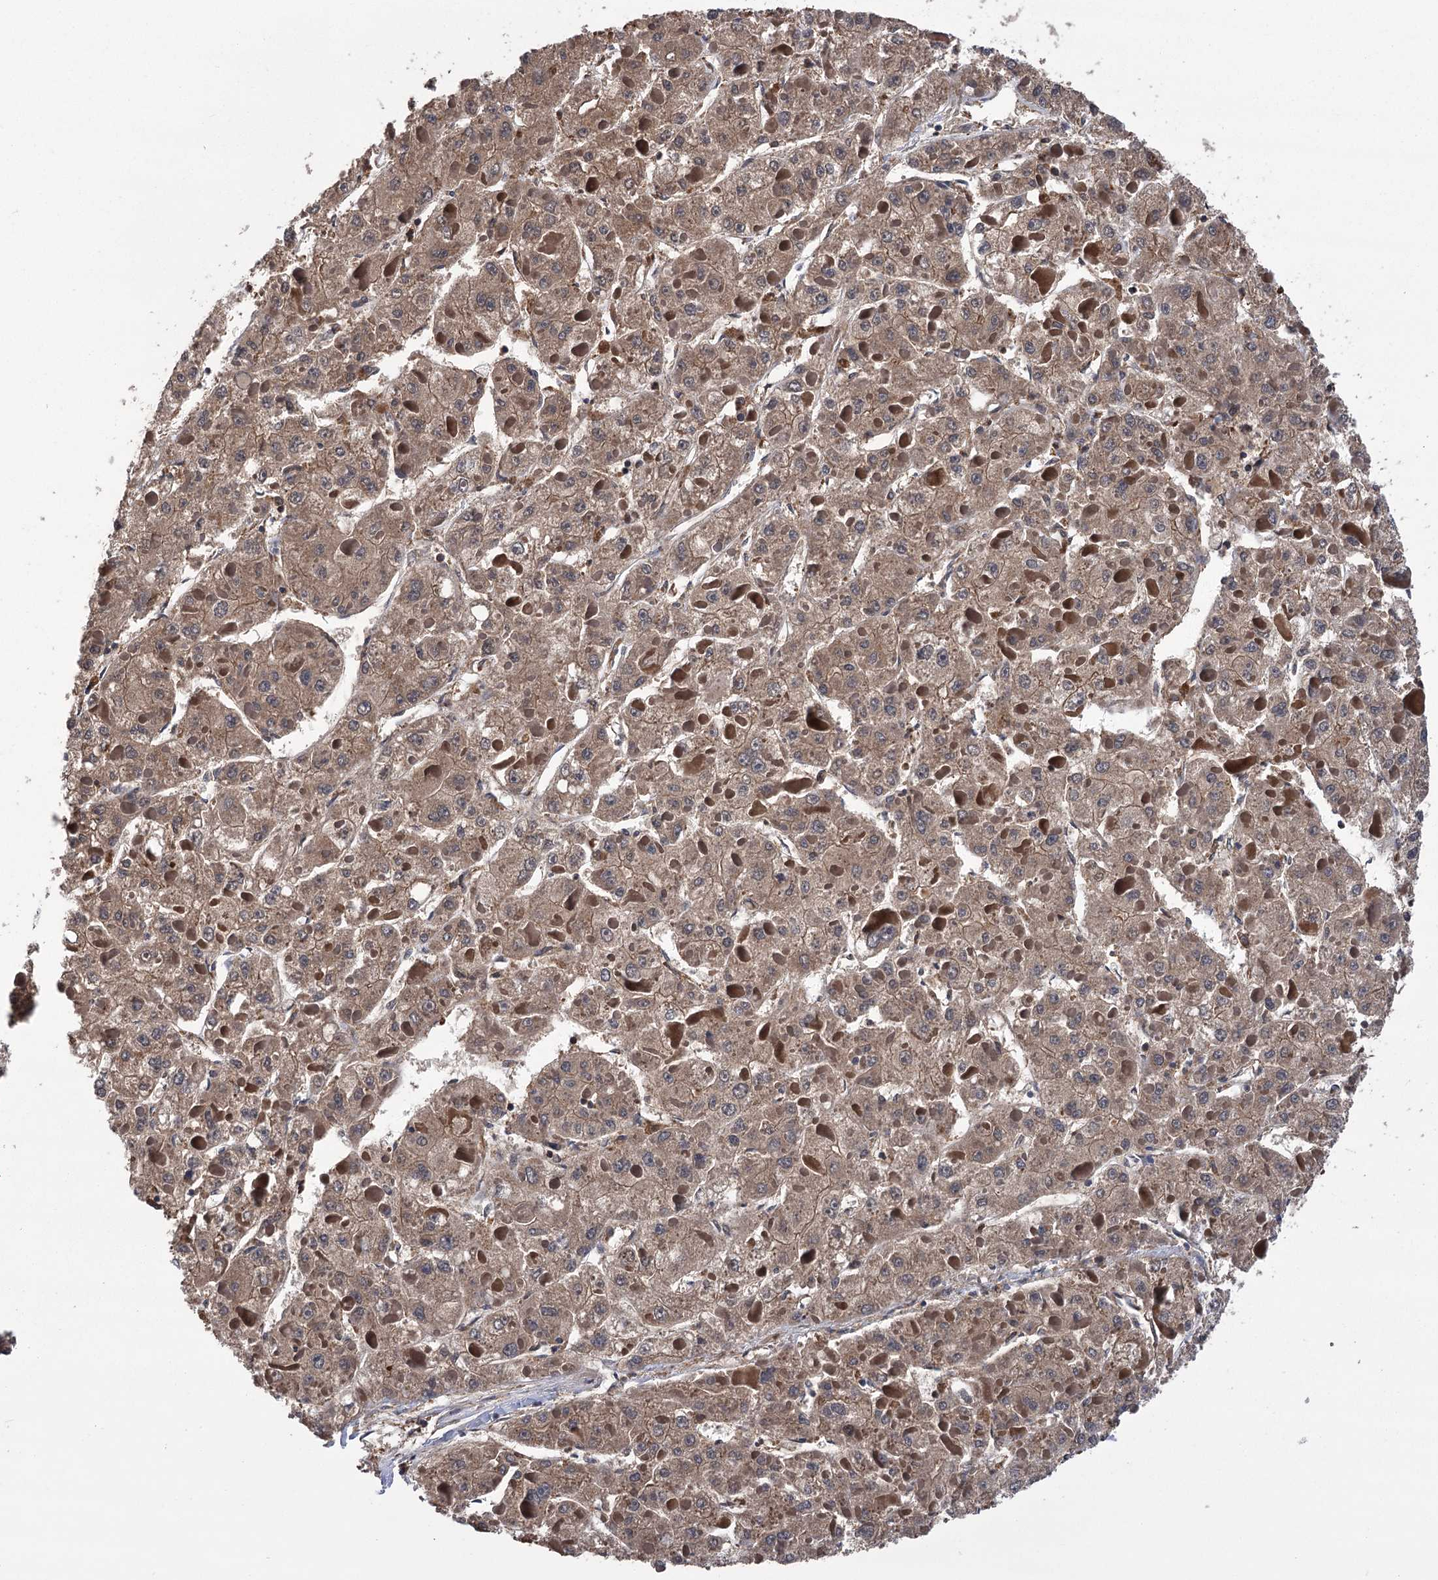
{"staining": {"intensity": "moderate", "quantity": ">75%", "location": "cytoplasmic/membranous"}, "tissue": "liver cancer", "cell_type": "Tumor cells", "image_type": "cancer", "snomed": [{"axis": "morphology", "description": "Carcinoma, Hepatocellular, NOS"}, {"axis": "topography", "description": "Liver"}], "caption": "Protein expression analysis of liver cancer demonstrates moderate cytoplasmic/membranous staining in approximately >75% of tumor cells. The staining was performed using DAB (3,3'-diaminobenzidine), with brown indicating positive protein expression. Nuclei are stained blue with hematoxylin.", "gene": "DPP3", "patient": {"sex": "female", "age": 73}}